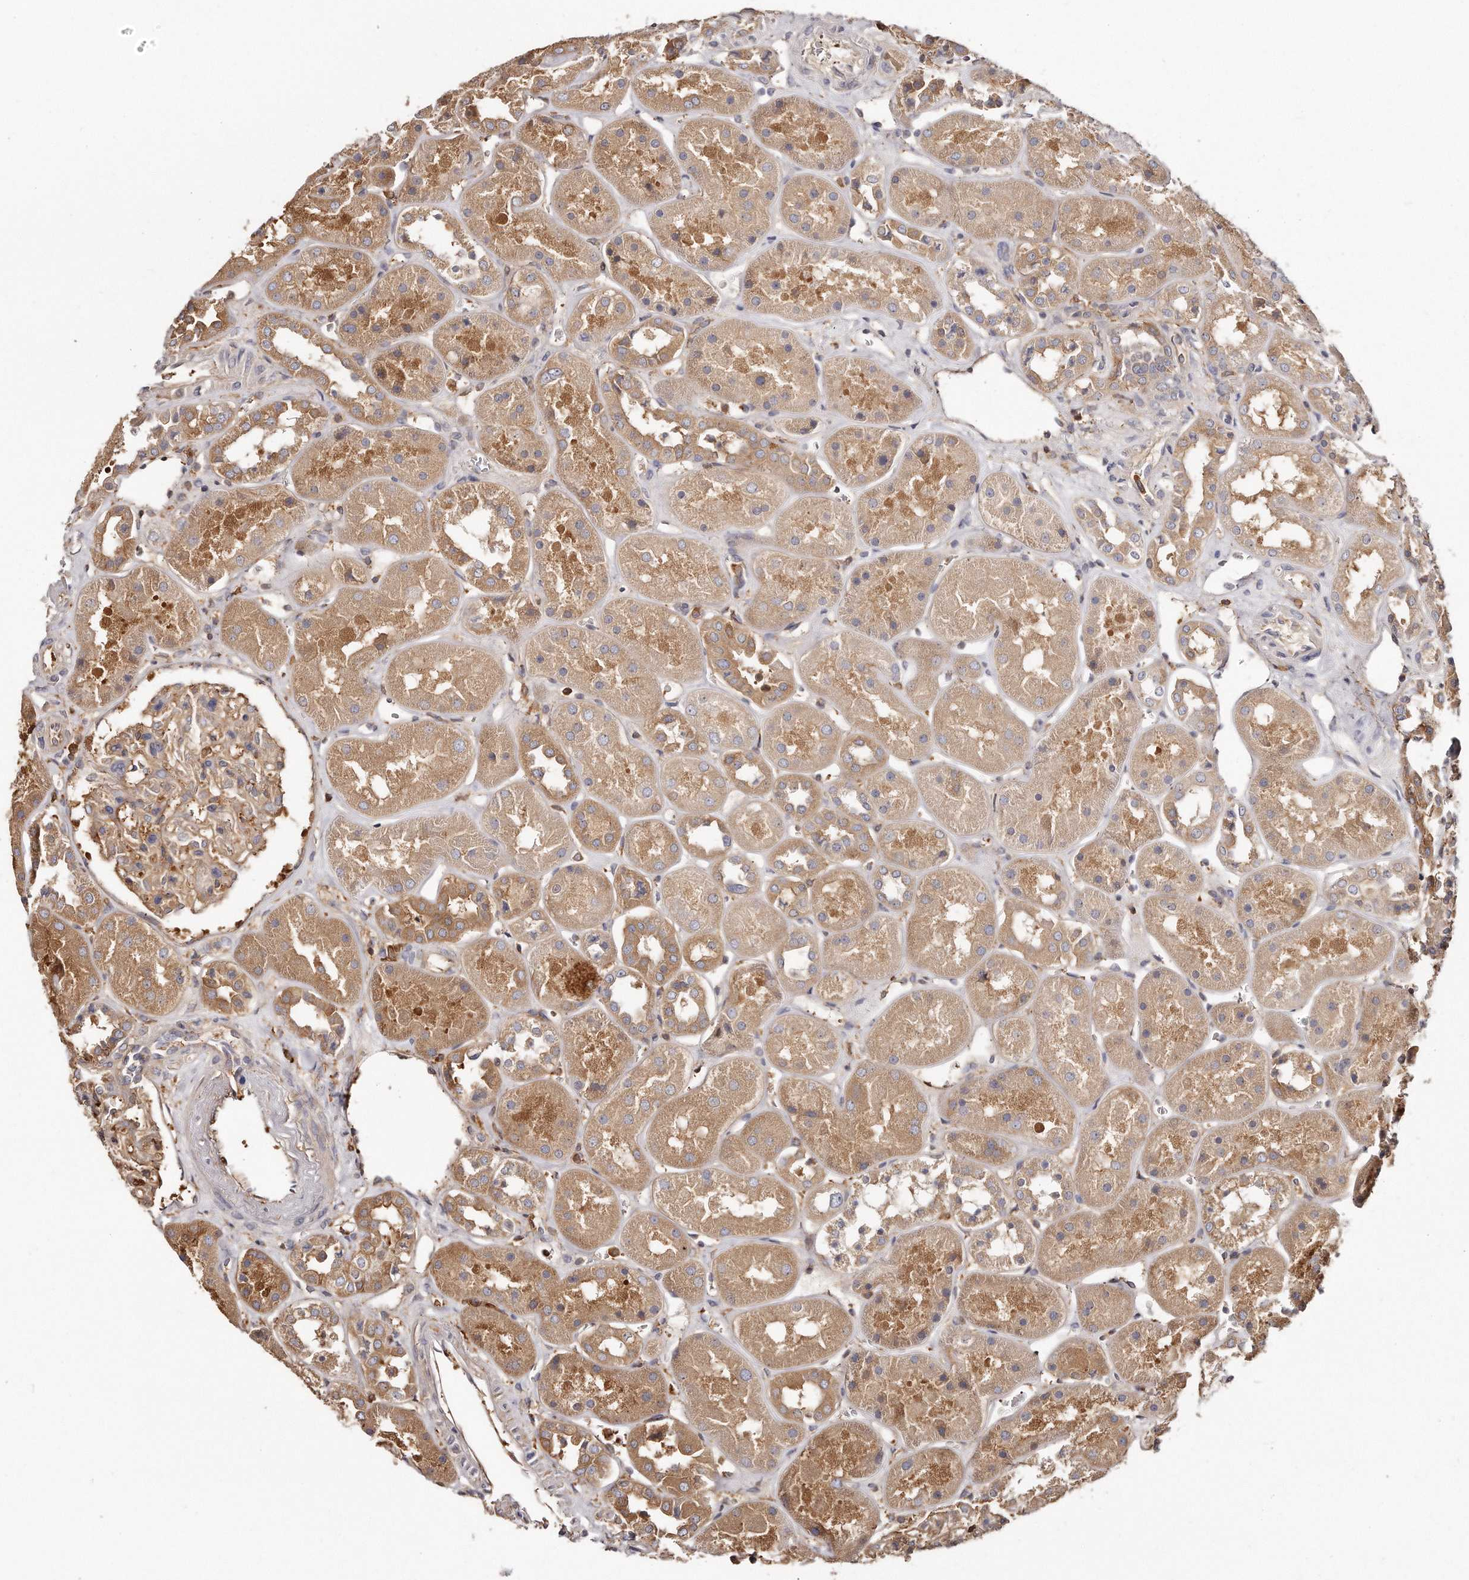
{"staining": {"intensity": "negative", "quantity": "none", "location": "none"}, "tissue": "kidney", "cell_type": "Cells in glomeruli", "image_type": "normal", "snomed": [{"axis": "morphology", "description": "Normal tissue, NOS"}, {"axis": "topography", "description": "Kidney"}], "caption": "This is an IHC micrograph of normal kidney. There is no positivity in cells in glomeruli.", "gene": "CAP1", "patient": {"sex": "male", "age": 70}}